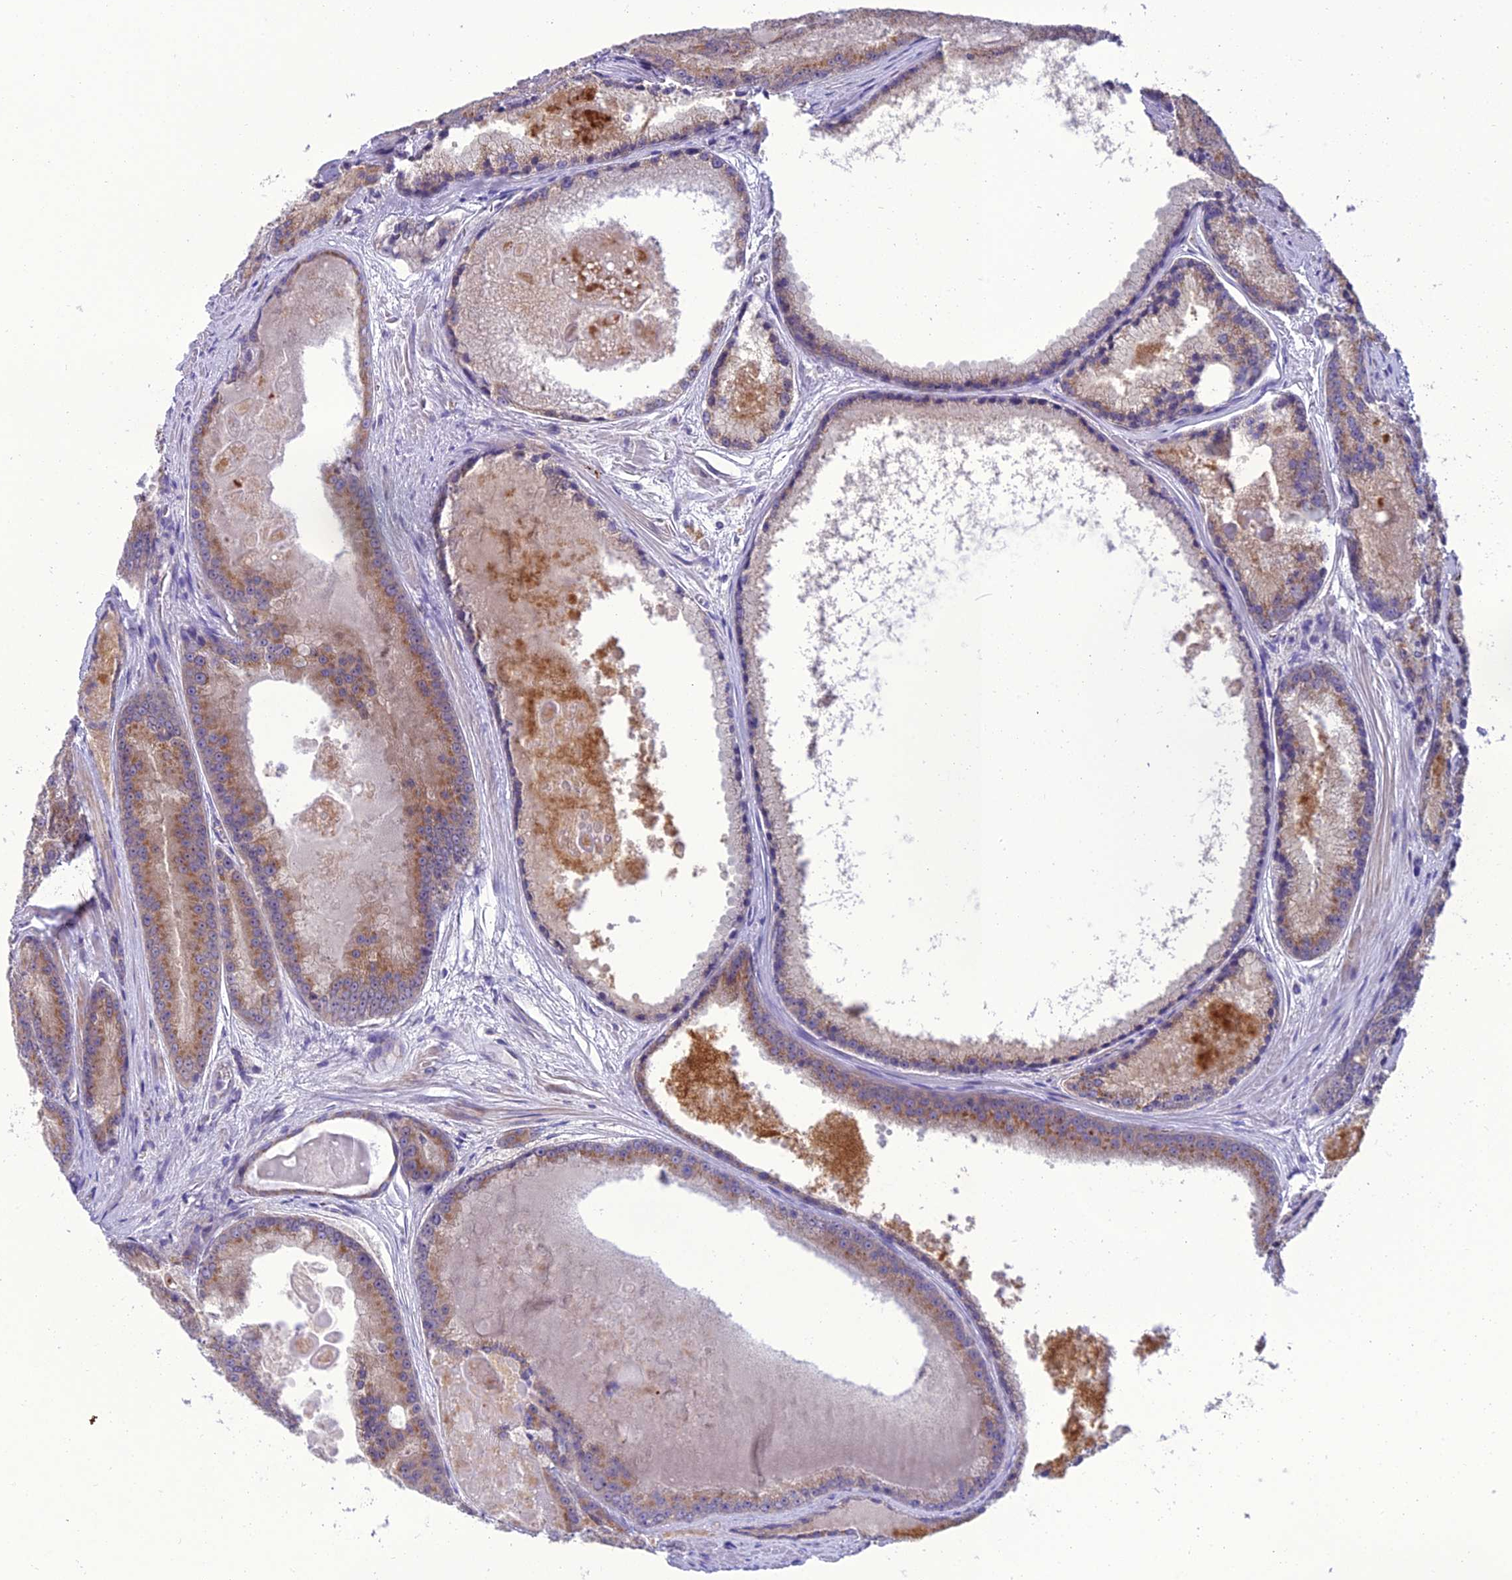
{"staining": {"intensity": "moderate", "quantity": ">75%", "location": "cytoplasmic/membranous"}, "tissue": "prostate cancer", "cell_type": "Tumor cells", "image_type": "cancer", "snomed": [{"axis": "morphology", "description": "Adenocarcinoma, High grade"}, {"axis": "topography", "description": "Prostate"}], "caption": "This photomicrograph demonstrates immunohistochemistry (IHC) staining of human prostate adenocarcinoma (high-grade), with medium moderate cytoplasmic/membranous expression in approximately >75% of tumor cells.", "gene": "GOLPH3", "patient": {"sex": "male", "age": 61}}